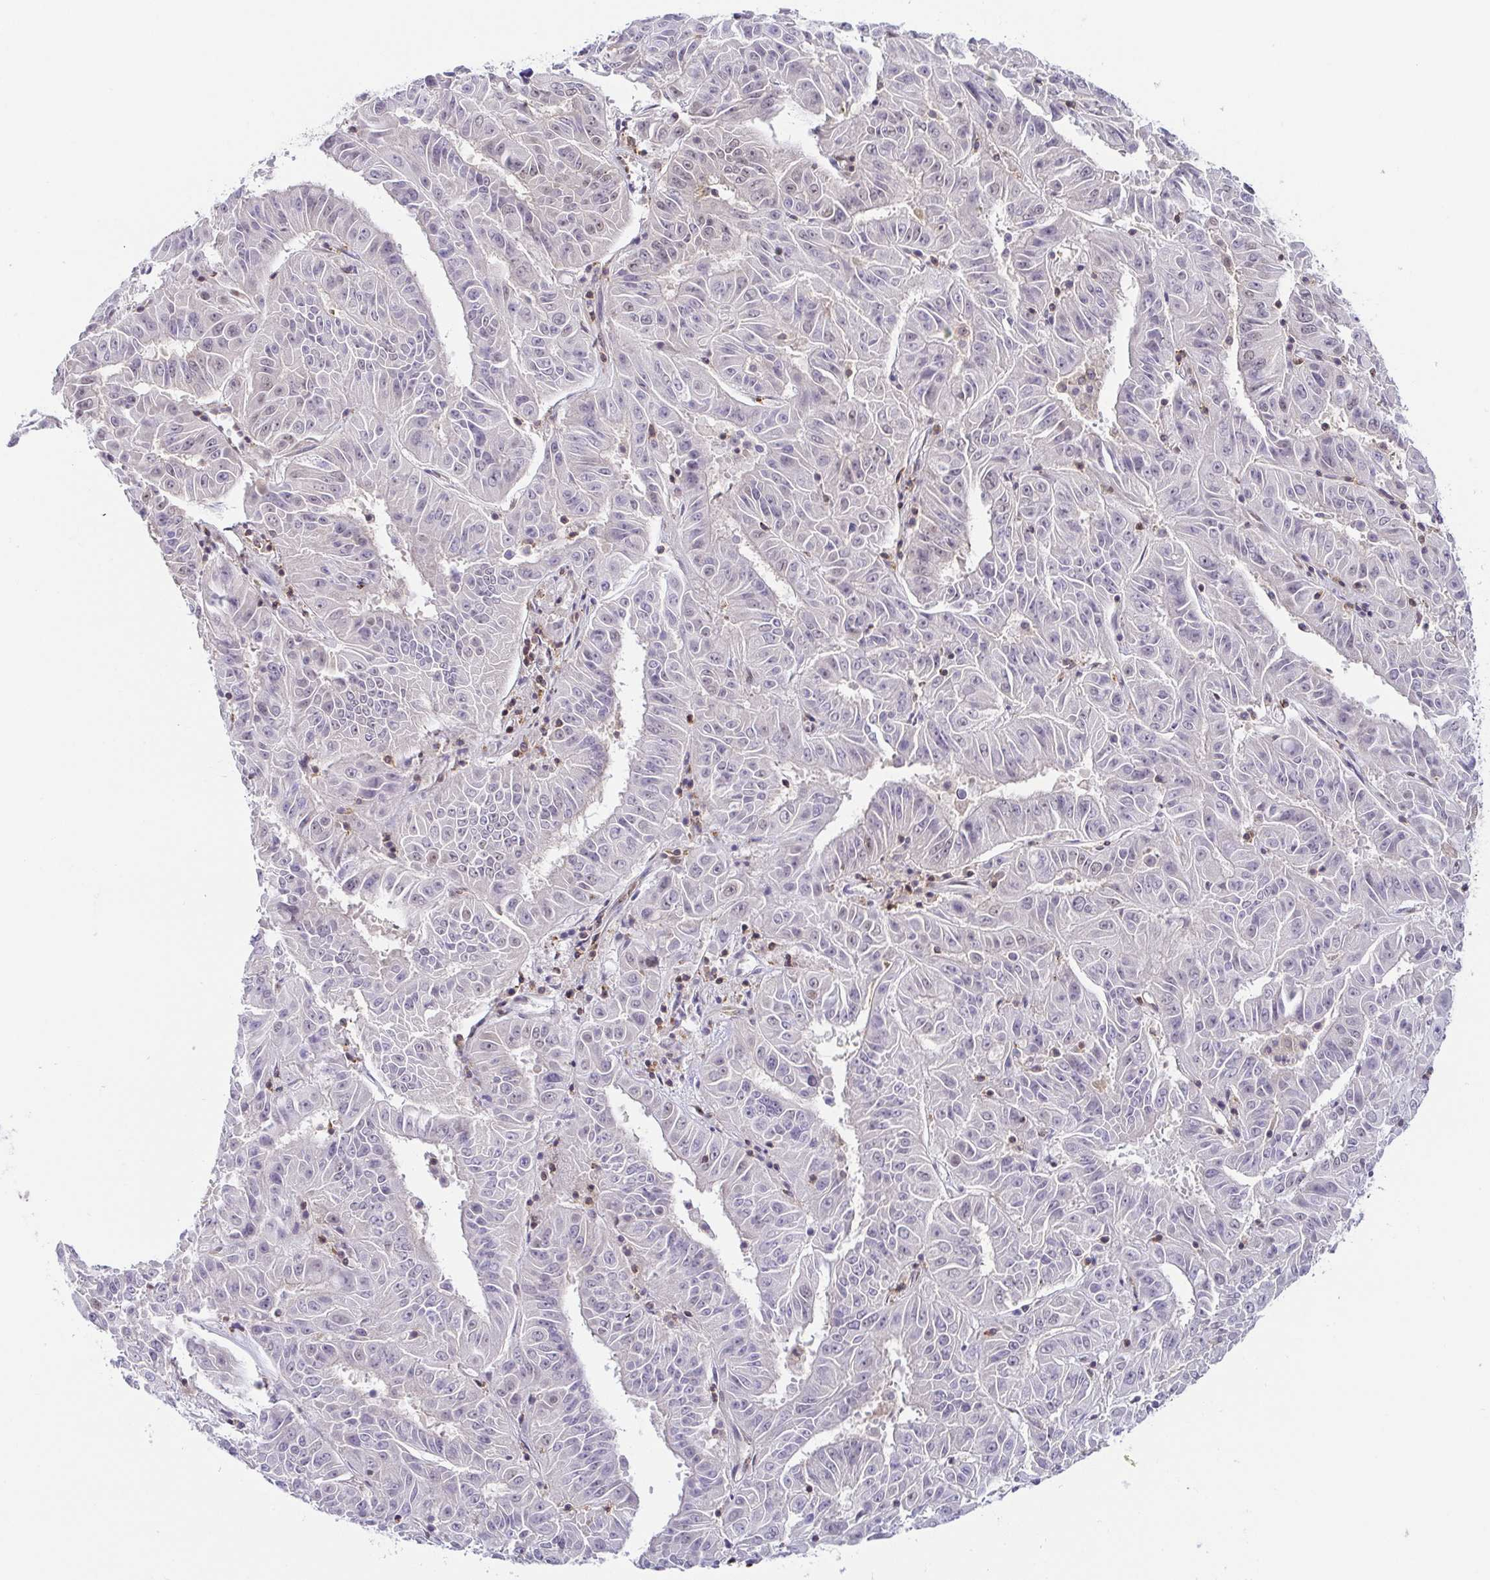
{"staining": {"intensity": "negative", "quantity": "none", "location": "none"}, "tissue": "pancreatic cancer", "cell_type": "Tumor cells", "image_type": "cancer", "snomed": [{"axis": "morphology", "description": "Adenocarcinoma, NOS"}, {"axis": "topography", "description": "Pancreas"}], "caption": "Tumor cells show no significant protein positivity in pancreatic cancer (adenocarcinoma).", "gene": "EWSR1", "patient": {"sex": "male", "age": 63}}